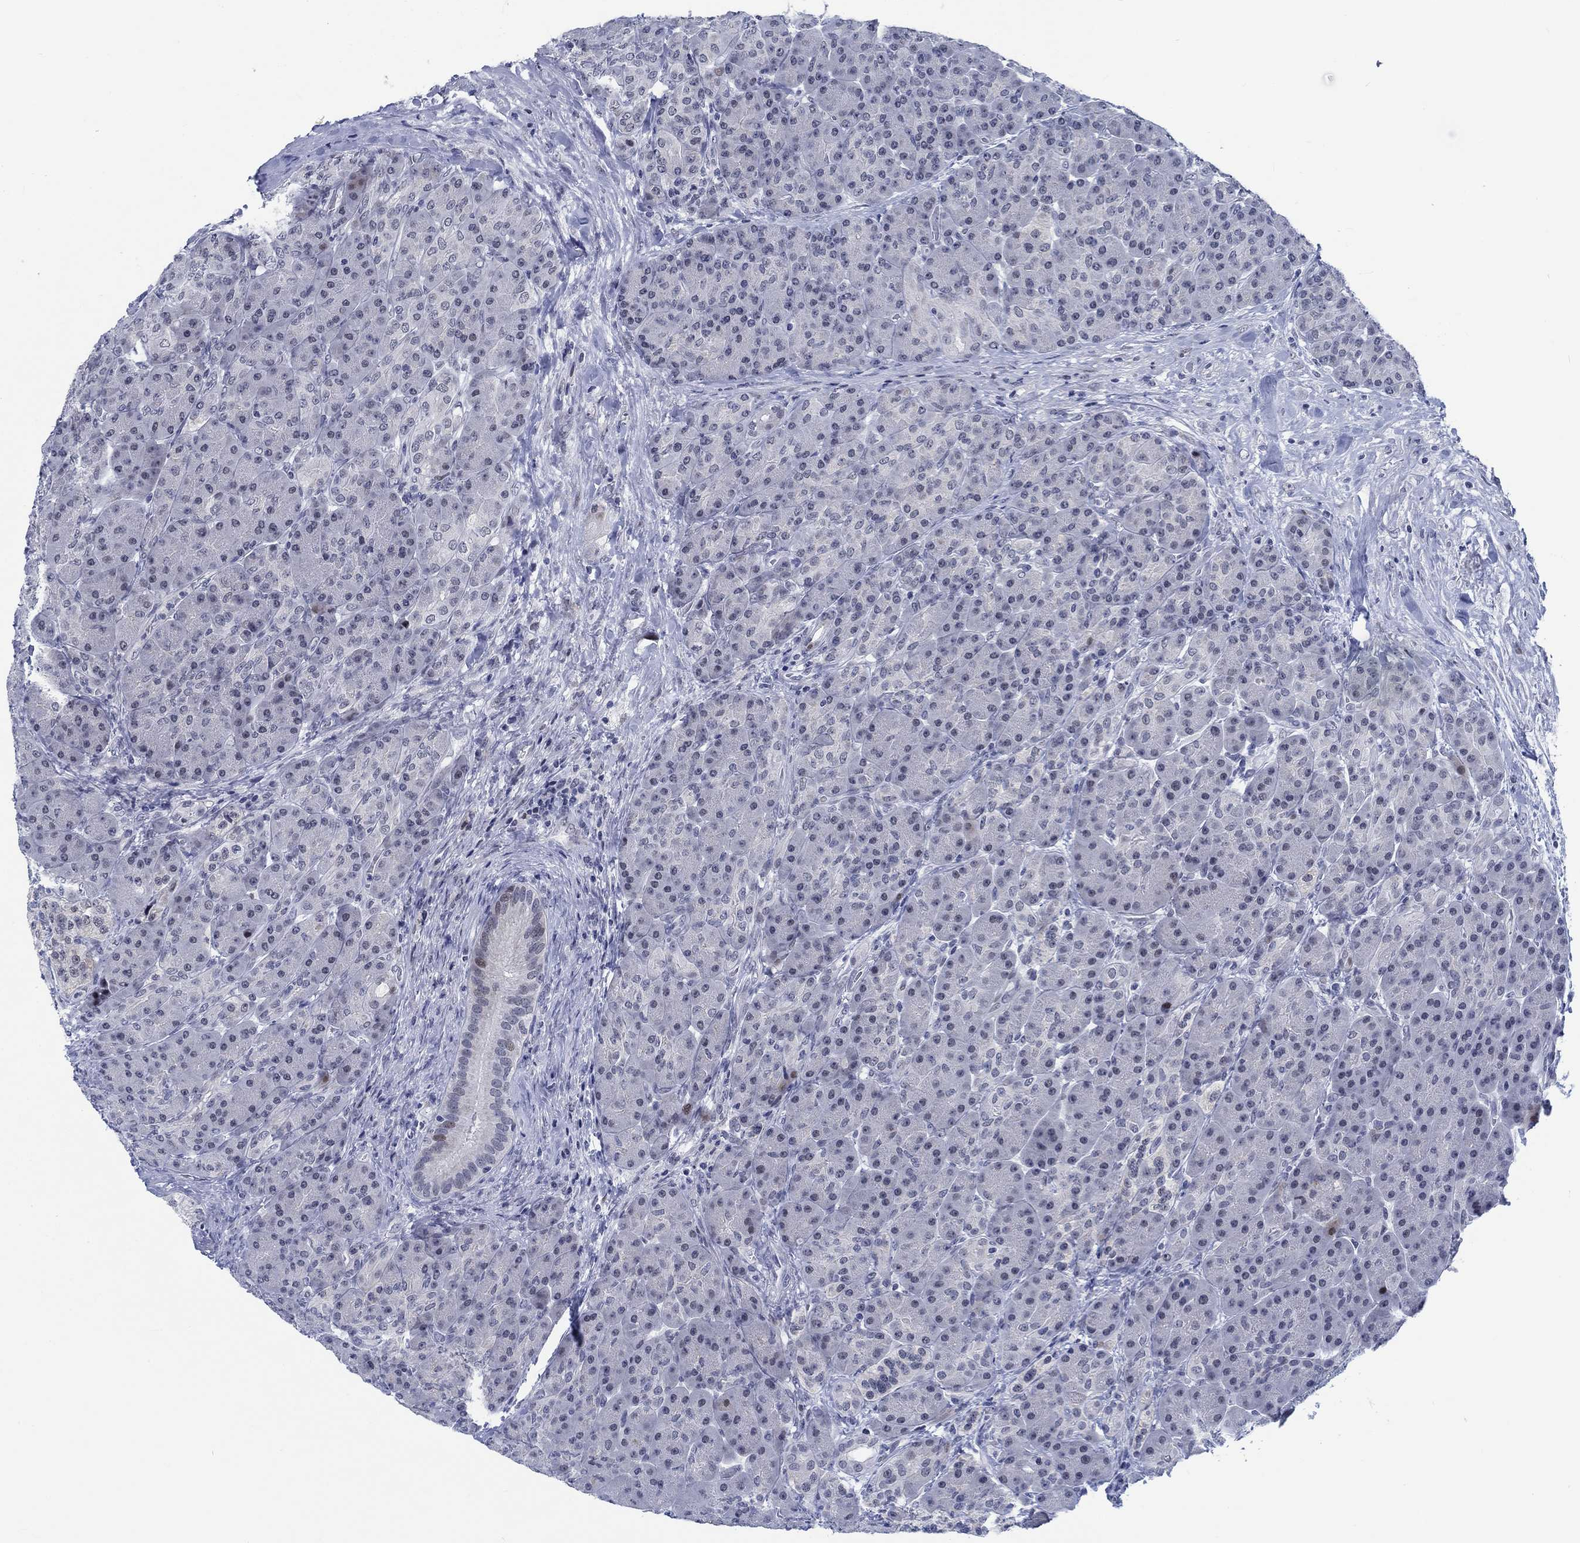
{"staining": {"intensity": "weak", "quantity": "<25%", "location": "nuclear"}, "tissue": "pancreas", "cell_type": "Exocrine glandular cells", "image_type": "normal", "snomed": [{"axis": "morphology", "description": "Normal tissue, NOS"}, {"axis": "topography", "description": "Pancreas"}], "caption": "Protein analysis of benign pancreas exhibits no significant positivity in exocrine glandular cells.", "gene": "NEU3", "patient": {"sex": "male", "age": 70}}